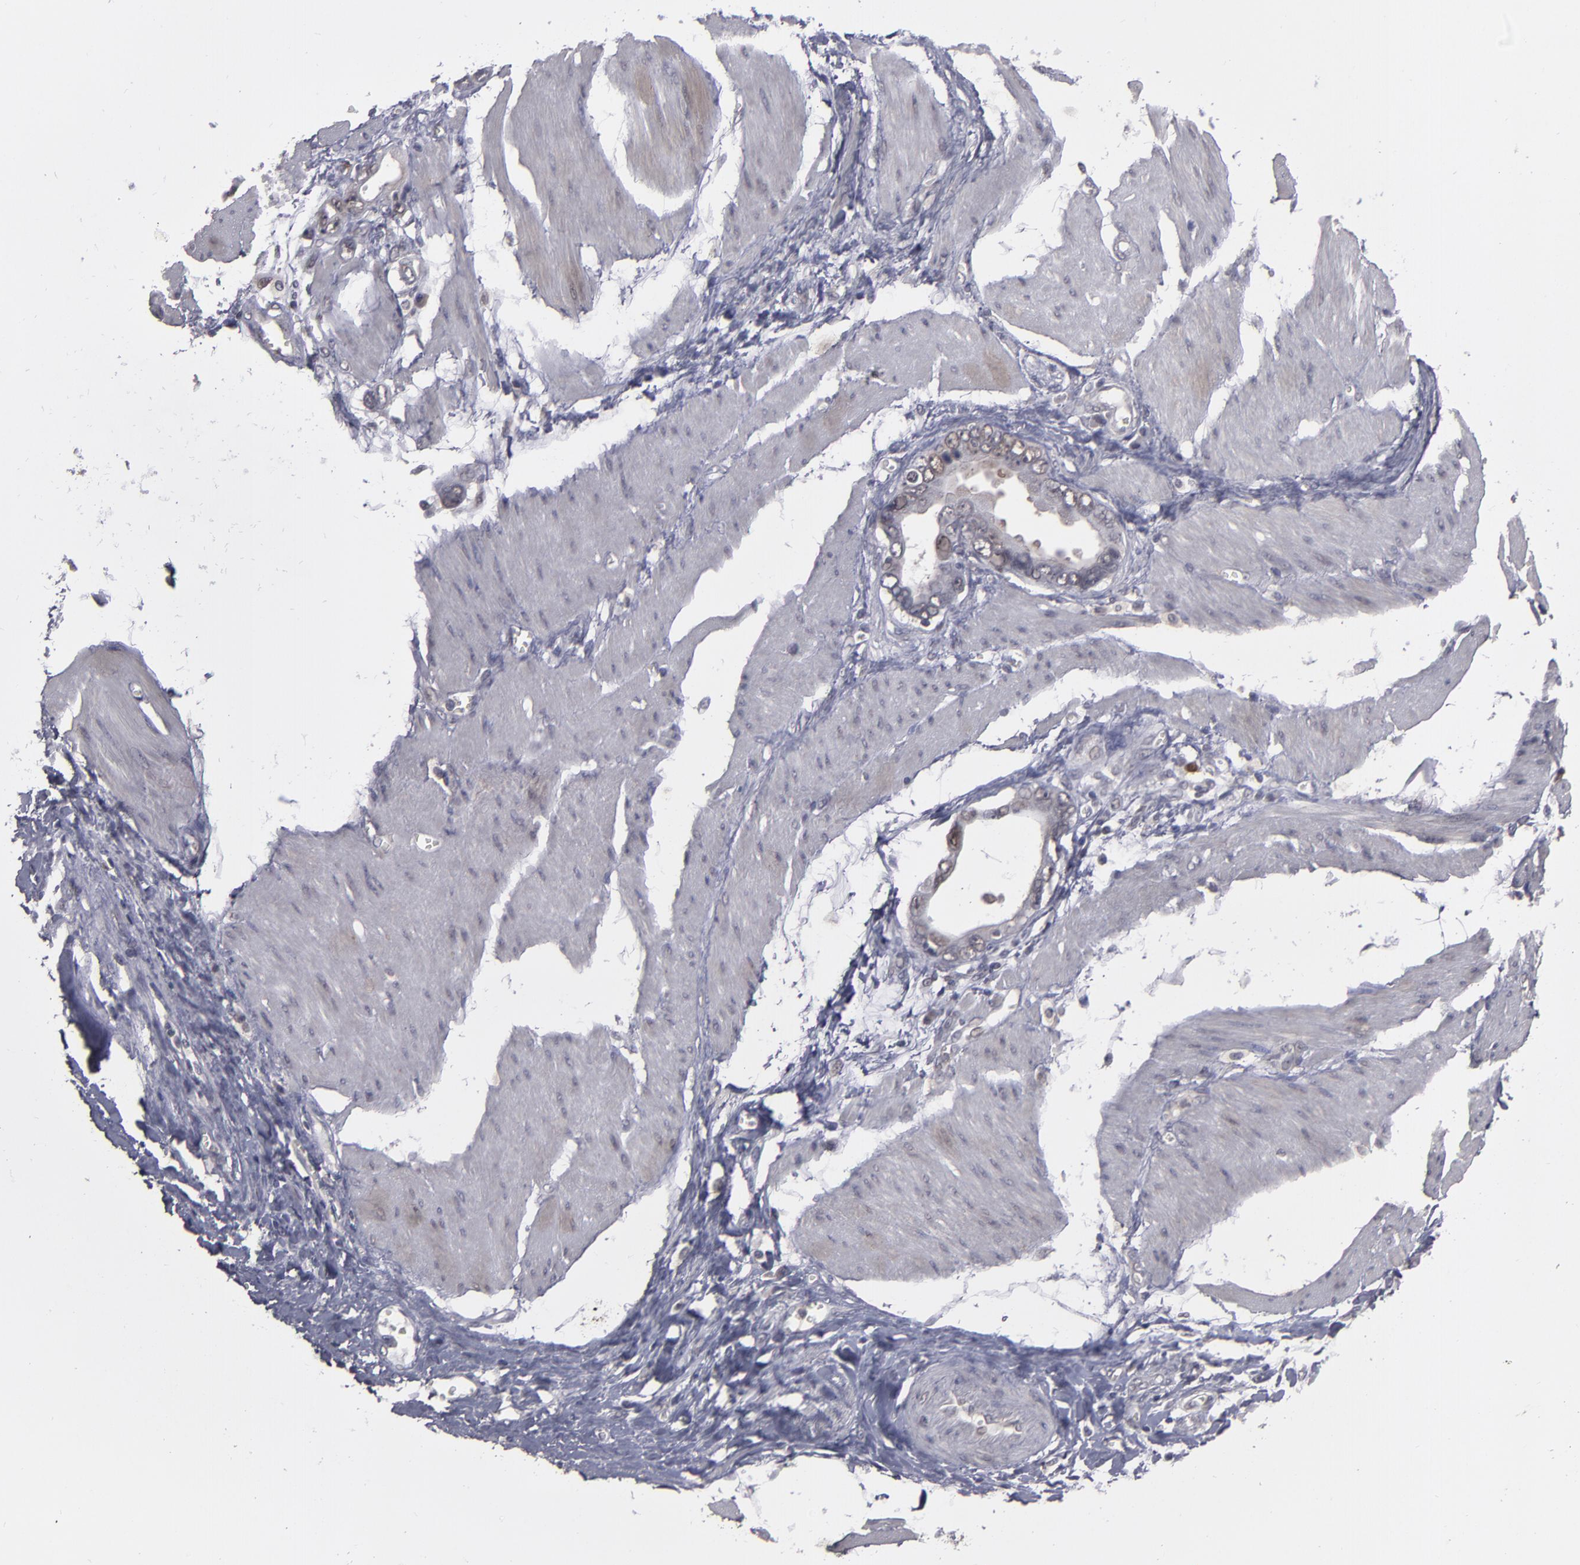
{"staining": {"intensity": "weak", "quantity": "25%-75%", "location": "cytoplasmic/membranous,nuclear"}, "tissue": "stomach cancer", "cell_type": "Tumor cells", "image_type": "cancer", "snomed": [{"axis": "morphology", "description": "Adenocarcinoma, NOS"}, {"axis": "topography", "description": "Stomach"}], "caption": "This is an image of immunohistochemistry (IHC) staining of stomach adenocarcinoma, which shows weak positivity in the cytoplasmic/membranous and nuclear of tumor cells.", "gene": "TYMS", "patient": {"sex": "male", "age": 78}}